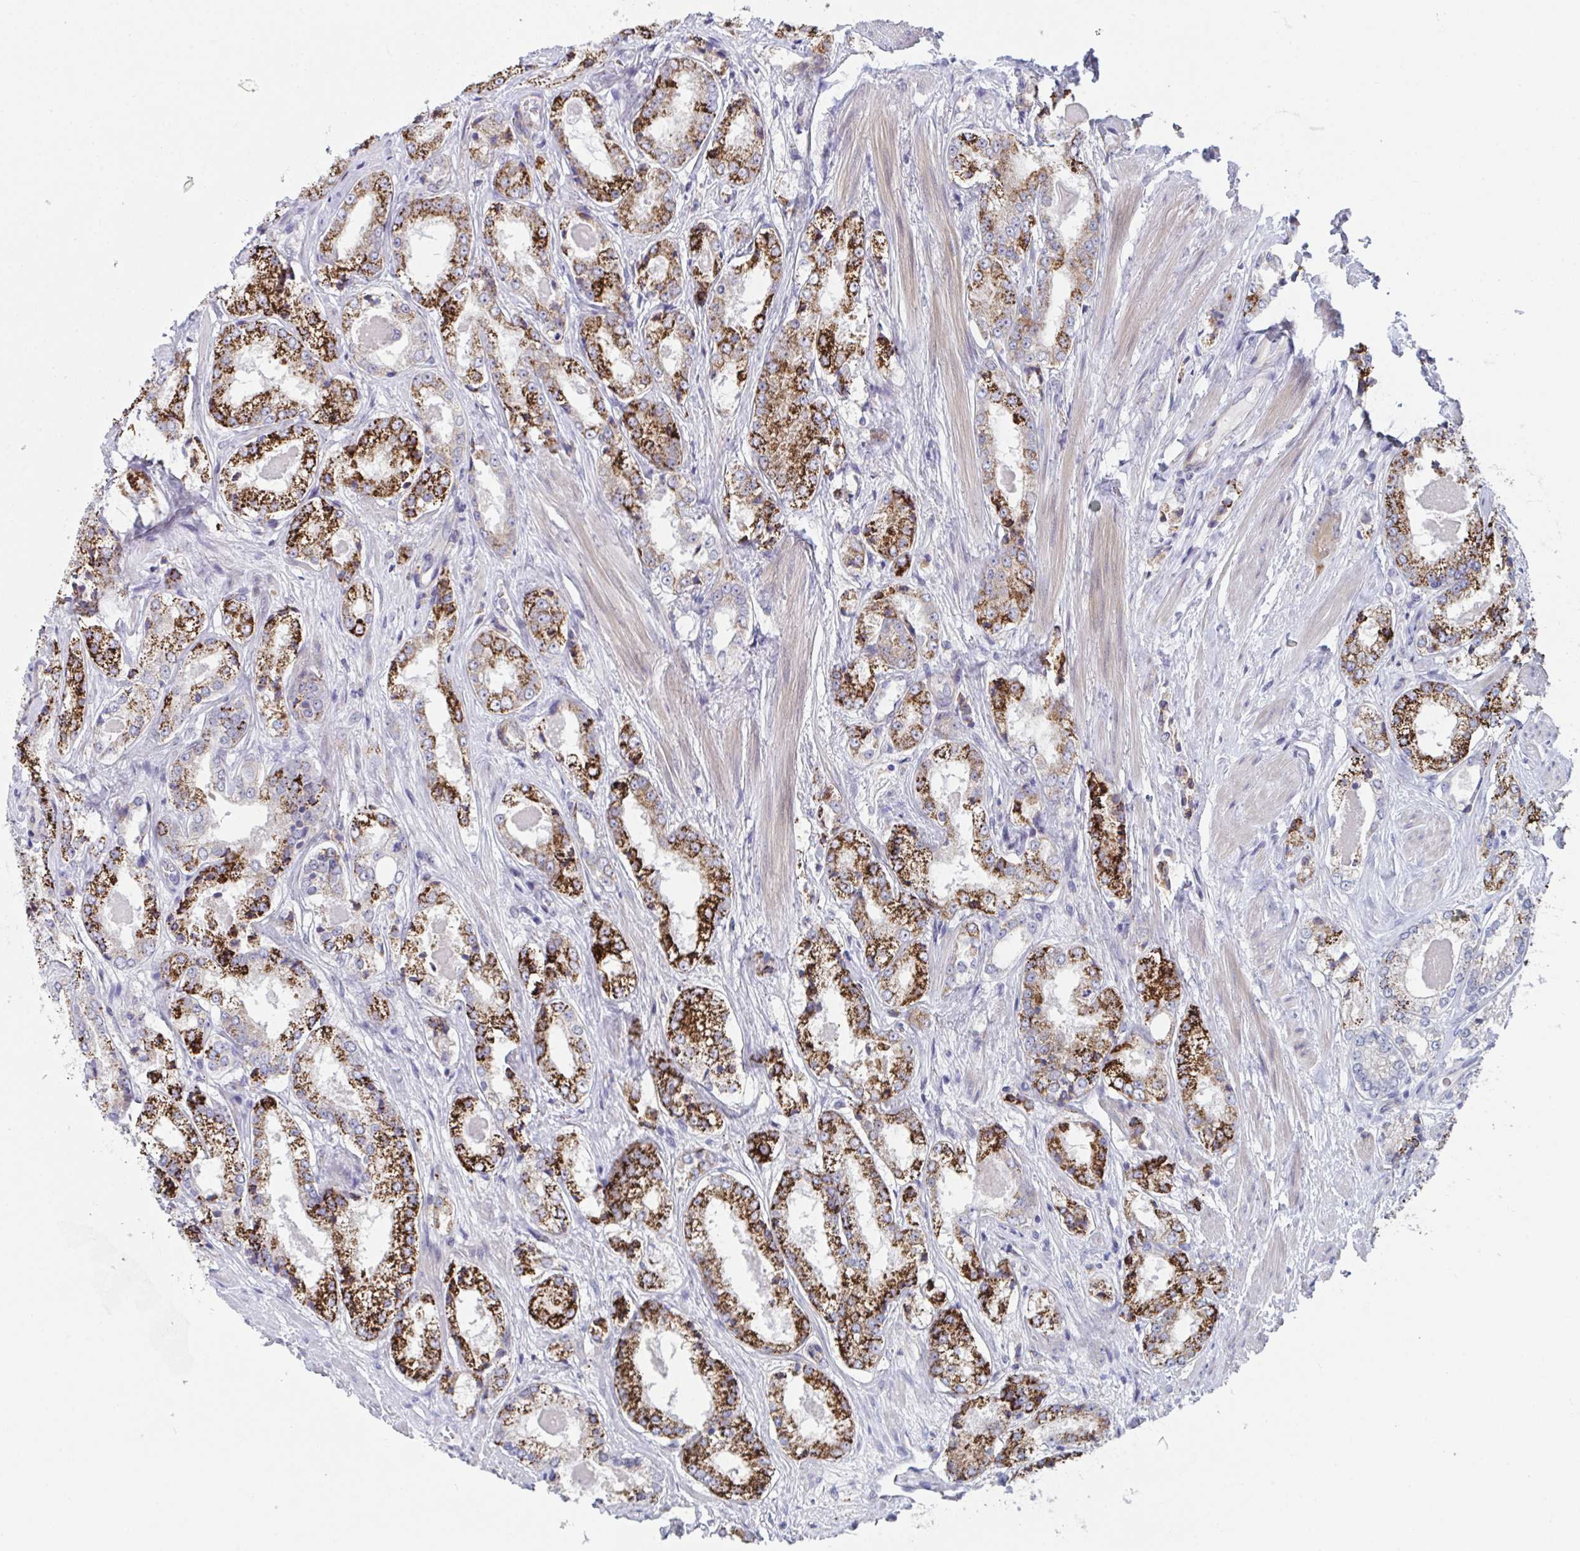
{"staining": {"intensity": "strong", "quantity": "25%-75%", "location": "cytoplasmic/membranous"}, "tissue": "prostate cancer", "cell_type": "Tumor cells", "image_type": "cancer", "snomed": [{"axis": "morphology", "description": "Adenocarcinoma, NOS"}, {"axis": "morphology", "description": "Adenocarcinoma, Low grade"}, {"axis": "topography", "description": "Prostate"}], "caption": "Immunohistochemical staining of prostate cancer displays high levels of strong cytoplasmic/membranous protein positivity in approximately 25%-75% of tumor cells. Ihc stains the protein in brown and the nuclei are stained blue.", "gene": "VWDE", "patient": {"sex": "male", "age": 68}}